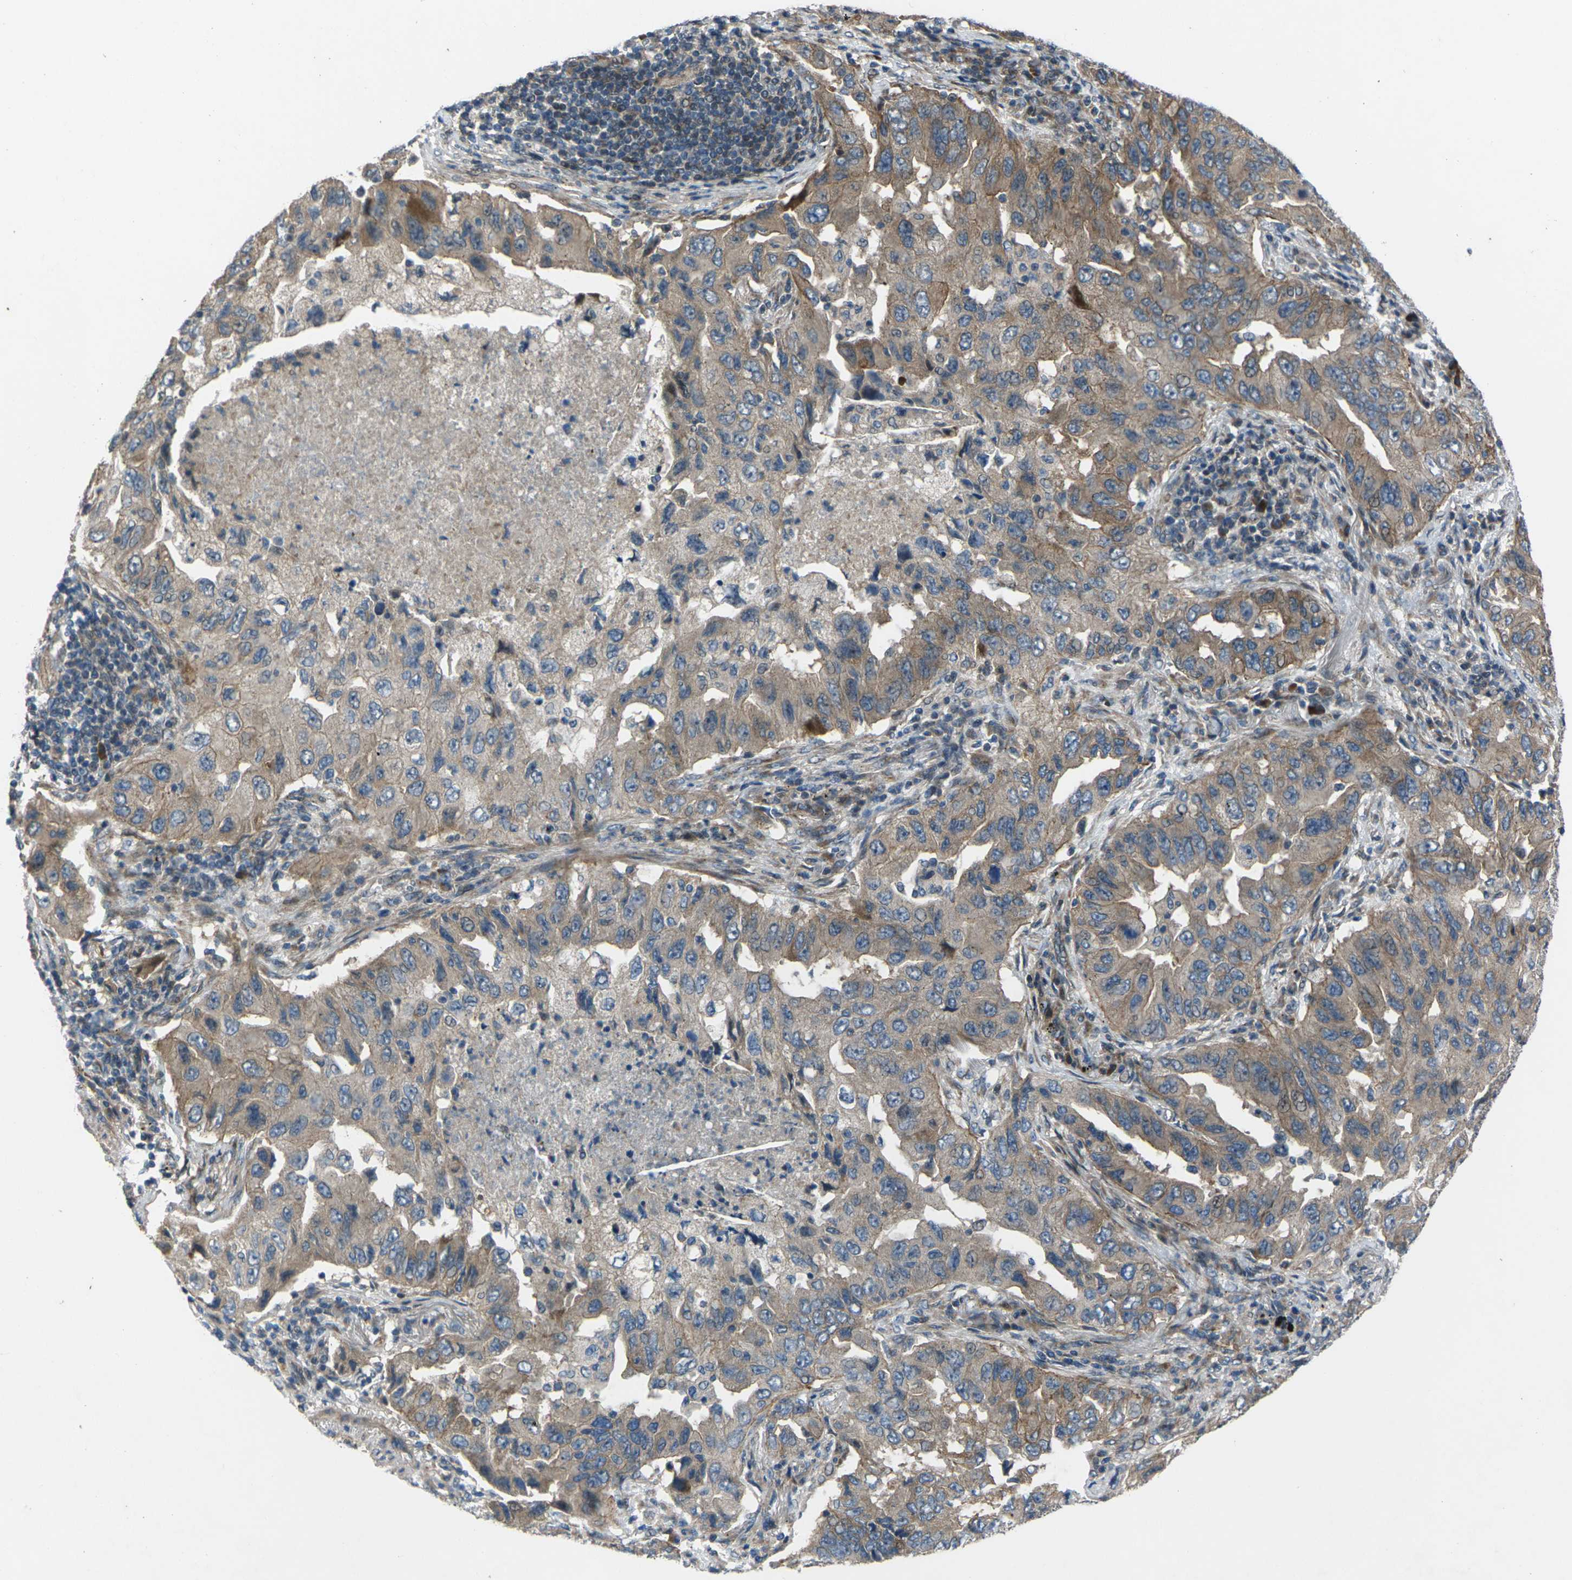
{"staining": {"intensity": "moderate", "quantity": ">75%", "location": "cytoplasmic/membranous"}, "tissue": "lung cancer", "cell_type": "Tumor cells", "image_type": "cancer", "snomed": [{"axis": "morphology", "description": "Adenocarcinoma, NOS"}, {"axis": "topography", "description": "Lung"}], "caption": "Adenocarcinoma (lung) stained for a protein demonstrates moderate cytoplasmic/membranous positivity in tumor cells. (DAB = brown stain, brightfield microscopy at high magnification).", "gene": "EDNRA", "patient": {"sex": "female", "age": 65}}